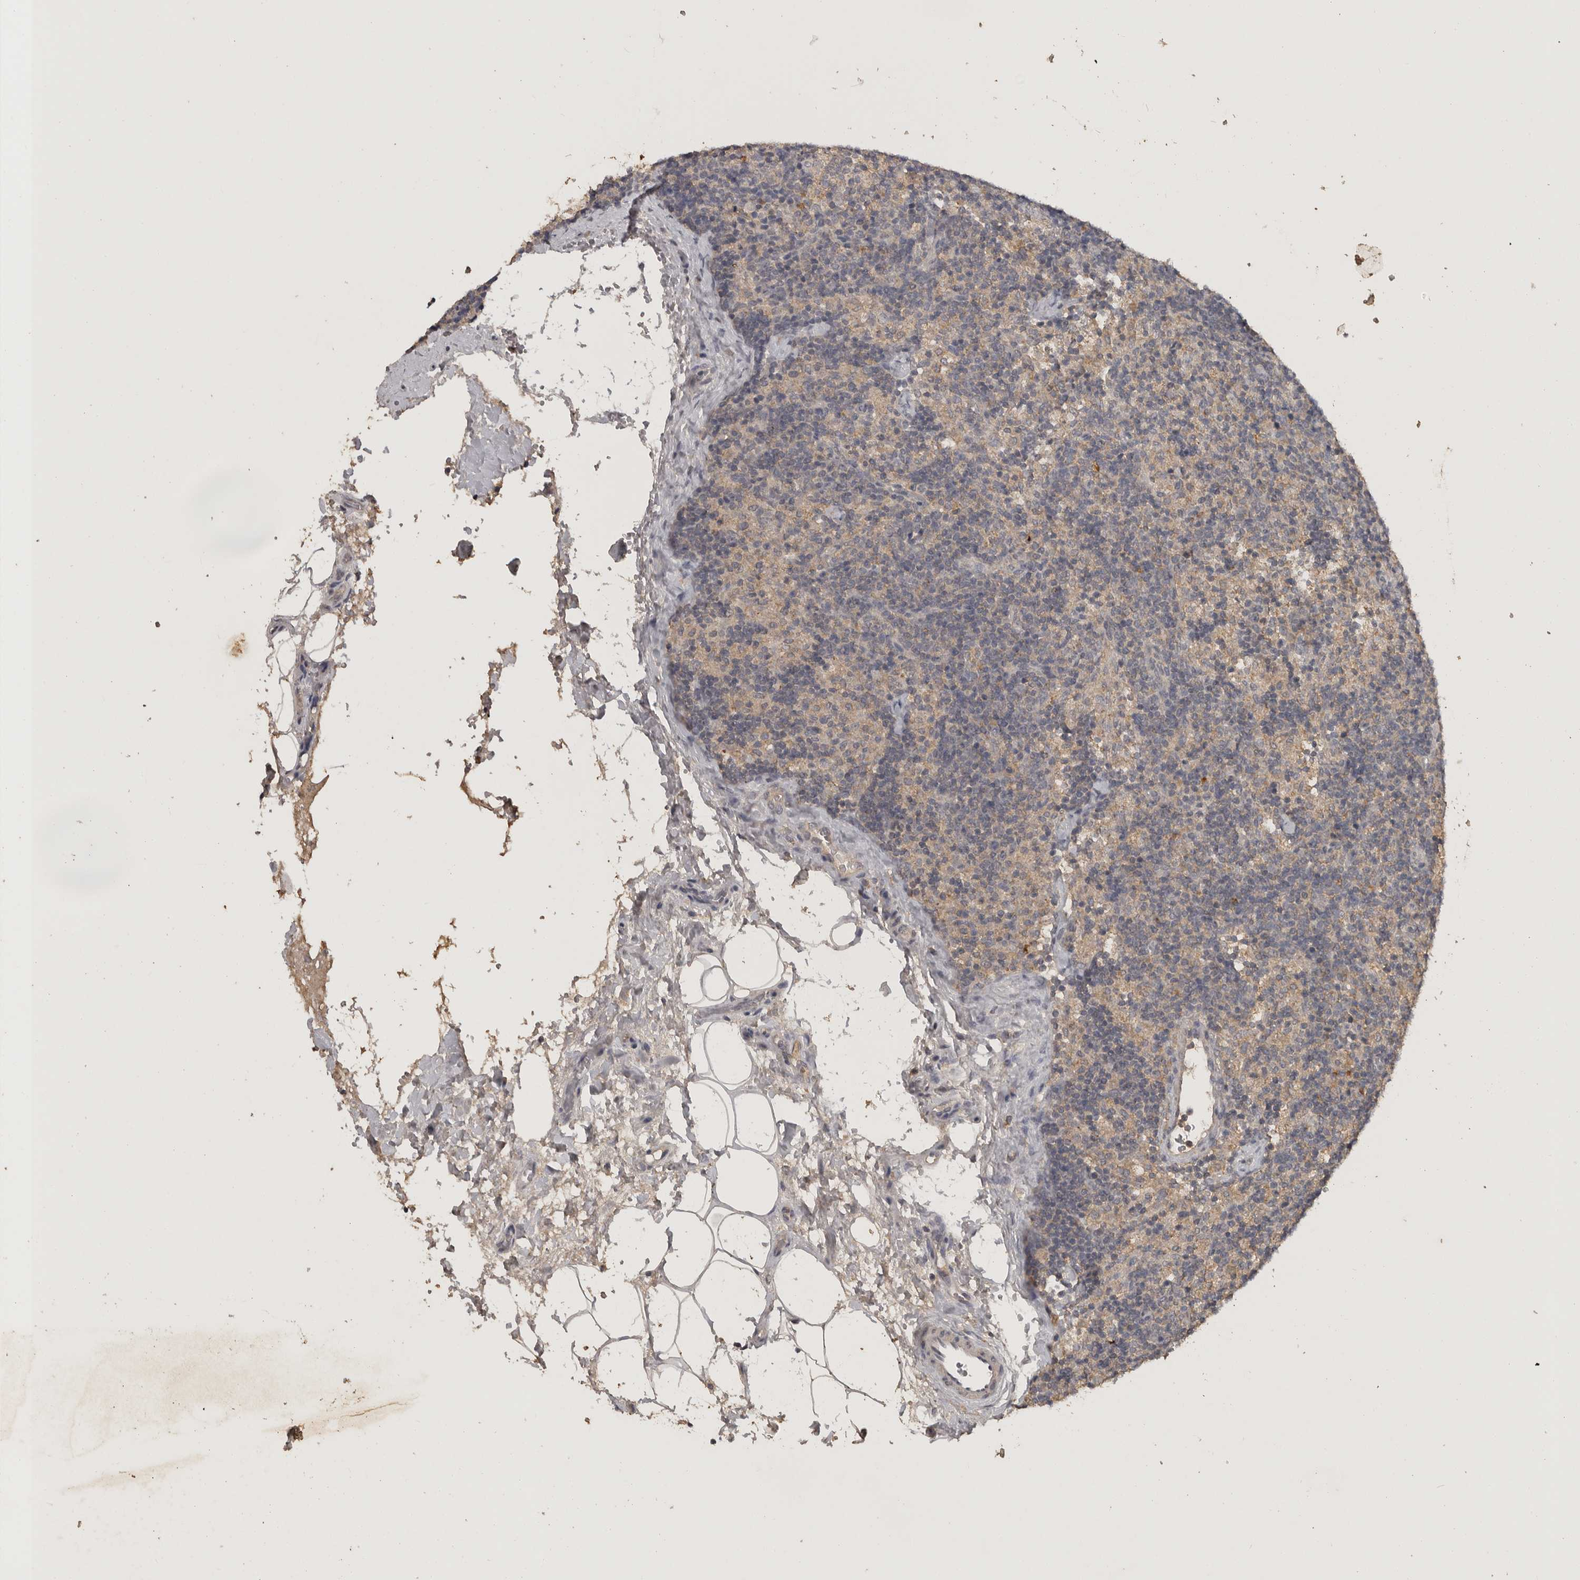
{"staining": {"intensity": "weak", "quantity": ">75%", "location": "cytoplasmic/membranous"}, "tissue": "lymph node", "cell_type": "Germinal center cells", "image_type": "normal", "snomed": [{"axis": "morphology", "description": "Normal tissue, NOS"}, {"axis": "topography", "description": "Lymph node"}], "caption": "The photomicrograph displays staining of benign lymph node, revealing weak cytoplasmic/membranous protein positivity (brown color) within germinal center cells. (Brightfield microscopy of DAB IHC at high magnification).", "gene": "ADAMTS4", "patient": {"sex": "female", "age": 22}}